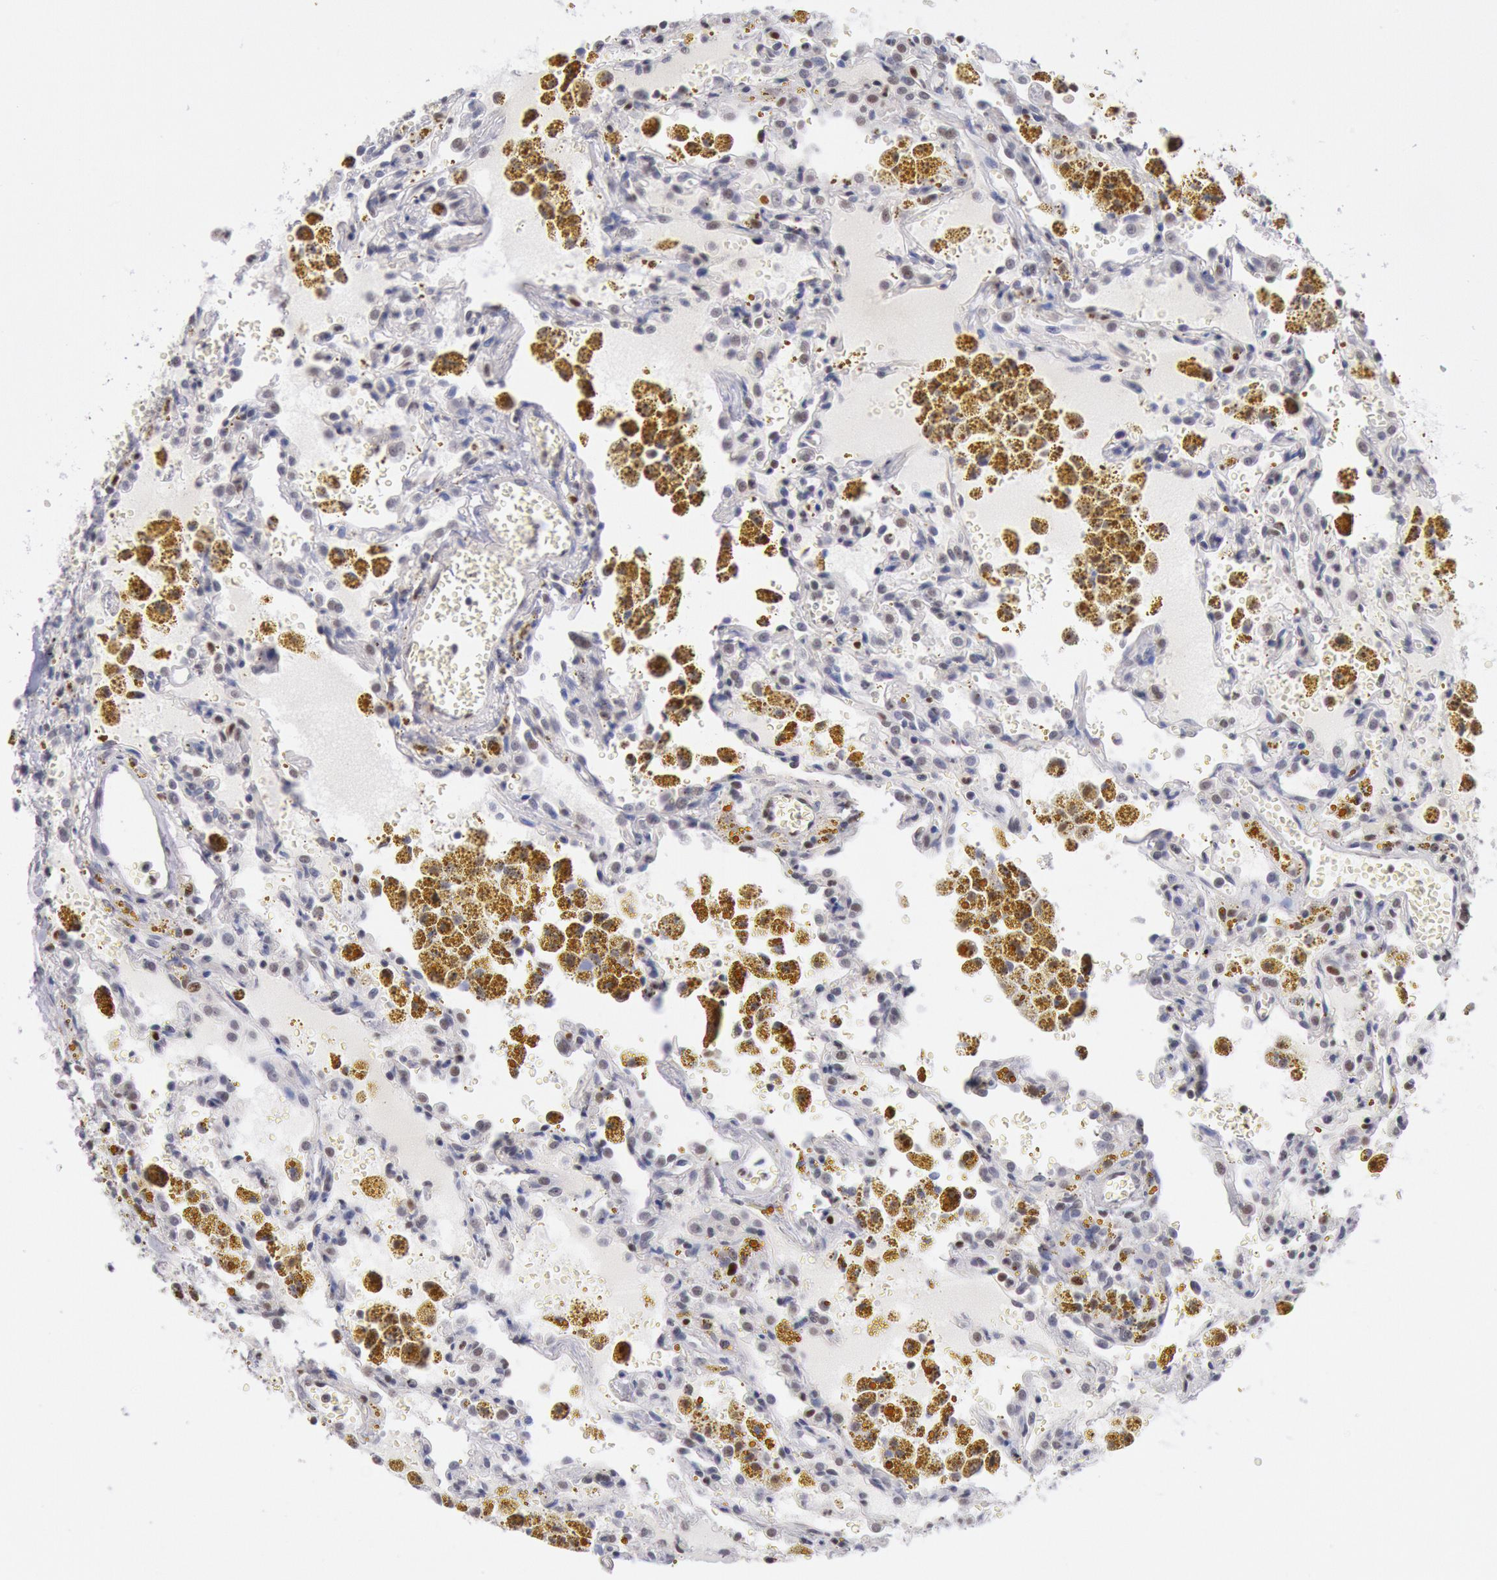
{"staining": {"intensity": "weak", "quantity": ">75%", "location": "cytoplasmic/membranous,nuclear"}, "tissue": "carcinoid", "cell_type": "Tumor cells", "image_type": "cancer", "snomed": [{"axis": "morphology", "description": "Carcinoid, malignant, NOS"}, {"axis": "topography", "description": "Bronchus"}], "caption": "A brown stain highlights weak cytoplasmic/membranous and nuclear staining of a protein in carcinoid (malignant) tumor cells. (Brightfield microscopy of DAB IHC at high magnification).", "gene": "RPS6KA5", "patient": {"sex": "male", "age": 55}}